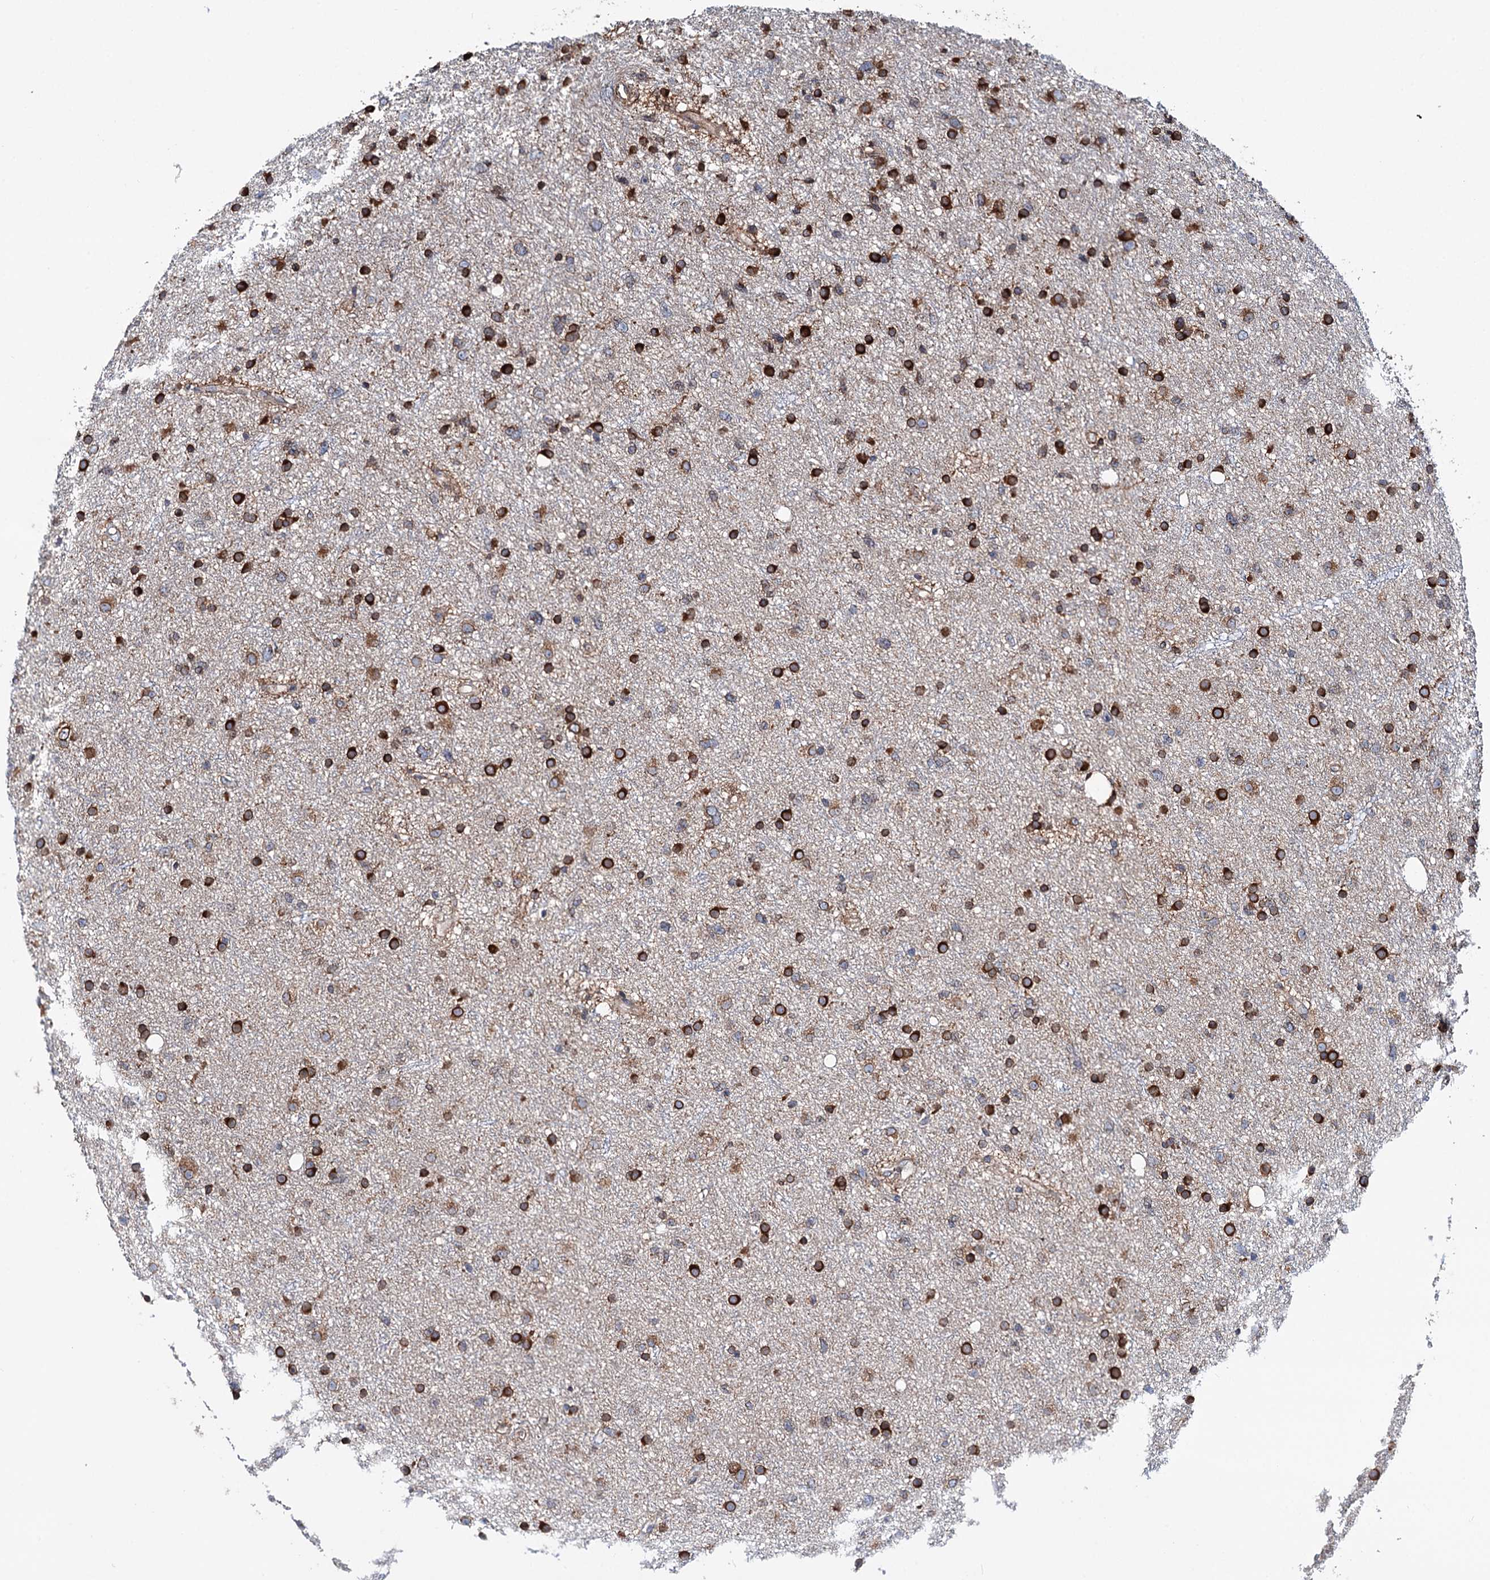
{"staining": {"intensity": "strong", "quantity": ">75%", "location": "cytoplasmic/membranous"}, "tissue": "glioma", "cell_type": "Tumor cells", "image_type": "cancer", "snomed": [{"axis": "morphology", "description": "Glioma, malignant, Low grade"}, {"axis": "topography", "description": "Cerebral cortex"}], "caption": "Immunohistochemistry (IHC) of malignant low-grade glioma shows high levels of strong cytoplasmic/membranous staining in about >75% of tumor cells.", "gene": "PTDSS2", "patient": {"sex": "female", "age": 39}}